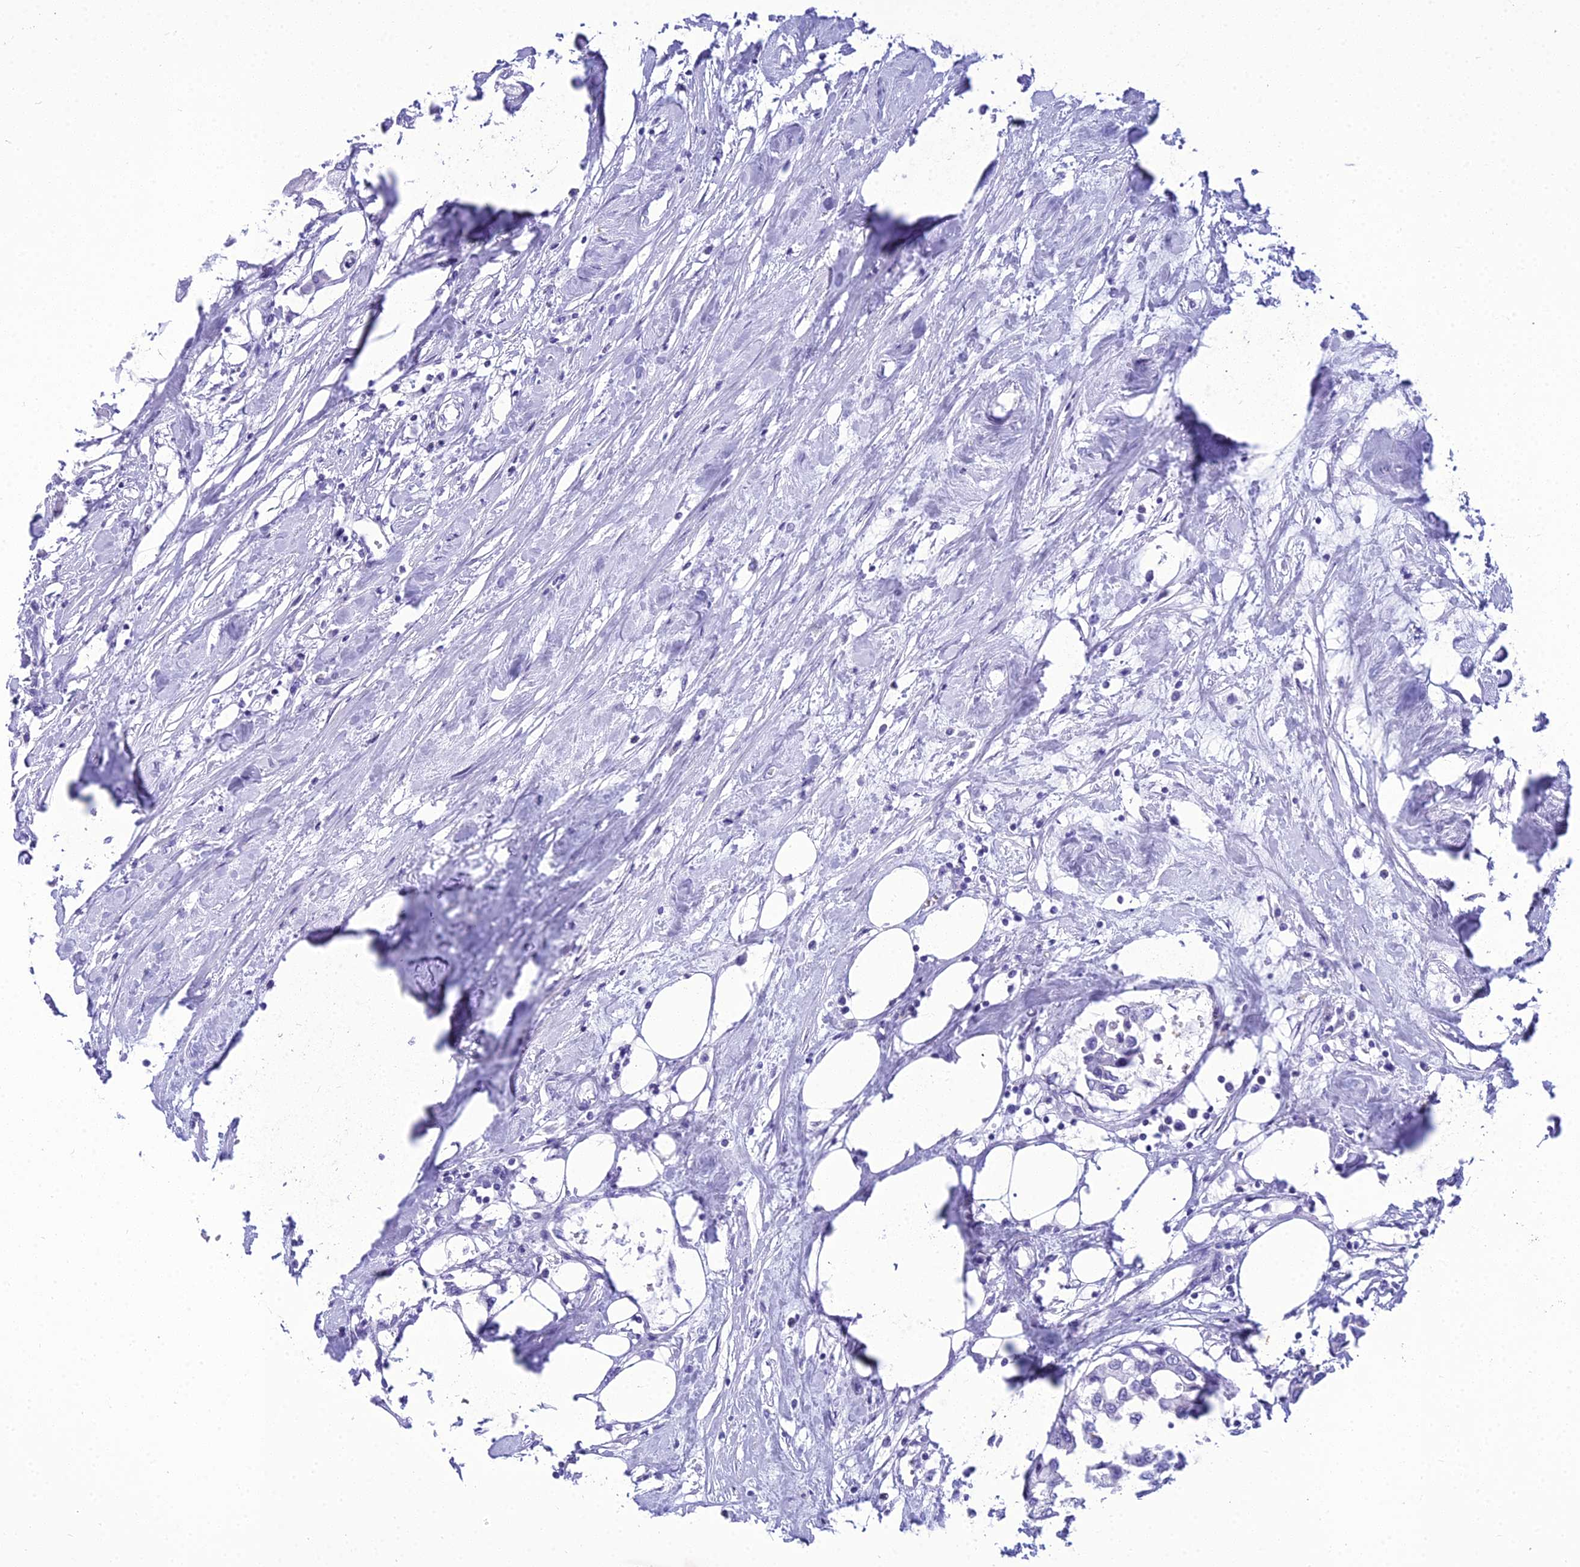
{"staining": {"intensity": "negative", "quantity": "none", "location": "none"}, "tissue": "urothelial cancer", "cell_type": "Tumor cells", "image_type": "cancer", "snomed": [{"axis": "morphology", "description": "Urothelial carcinoma, High grade"}, {"axis": "topography", "description": "Urinary bladder"}], "caption": "This is a histopathology image of immunohistochemistry staining of high-grade urothelial carcinoma, which shows no expression in tumor cells.", "gene": "ZNF442", "patient": {"sex": "male", "age": 64}}